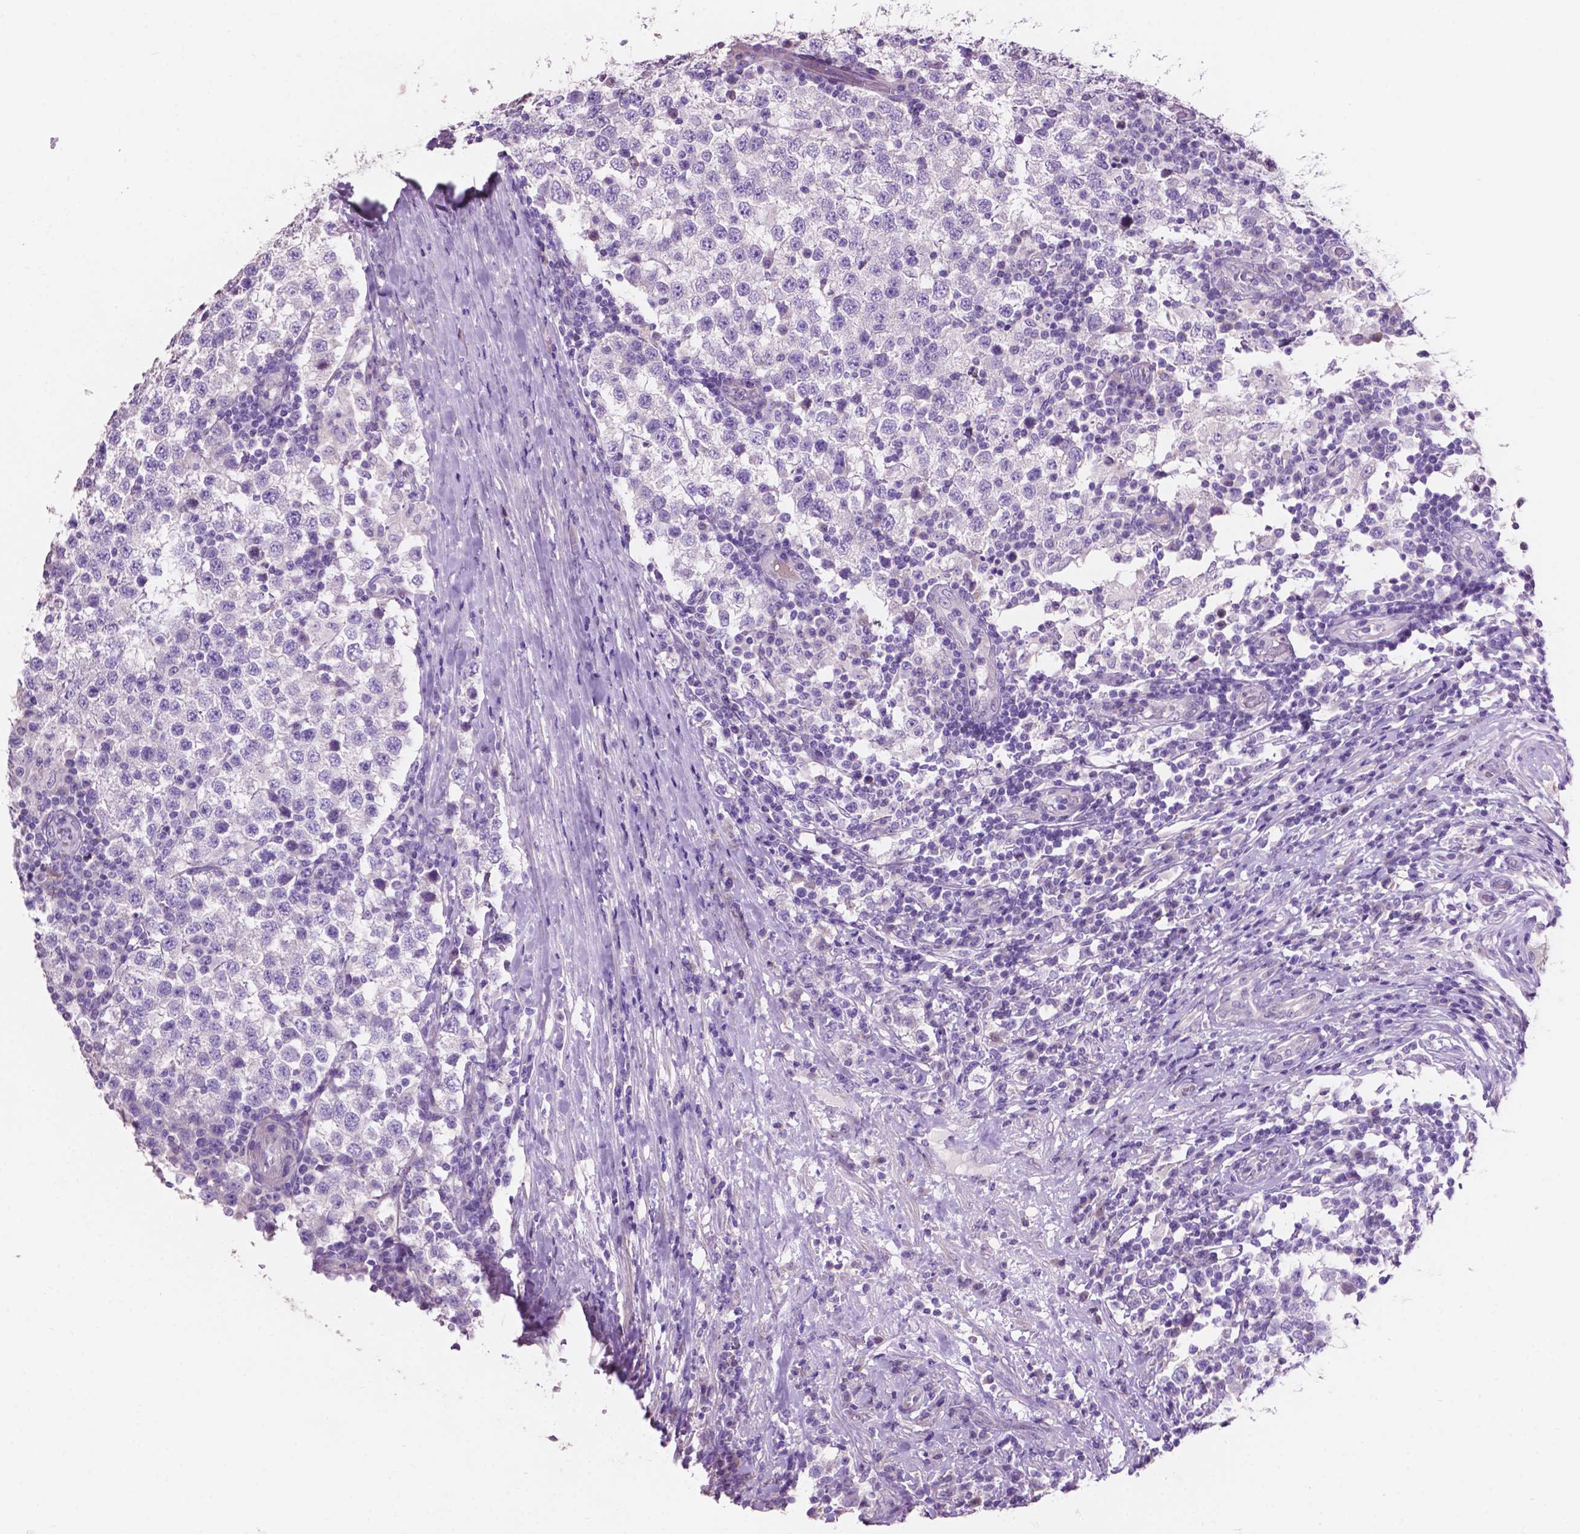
{"staining": {"intensity": "negative", "quantity": "none", "location": "none"}, "tissue": "testis cancer", "cell_type": "Tumor cells", "image_type": "cancer", "snomed": [{"axis": "morphology", "description": "Seminoma, NOS"}, {"axis": "topography", "description": "Testis"}], "caption": "Testis cancer (seminoma) was stained to show a protein in brown. There is no significant positivity in tumor cells.", "gene": "CLDN17", "patient": {"sex": "male", "age": 34}}